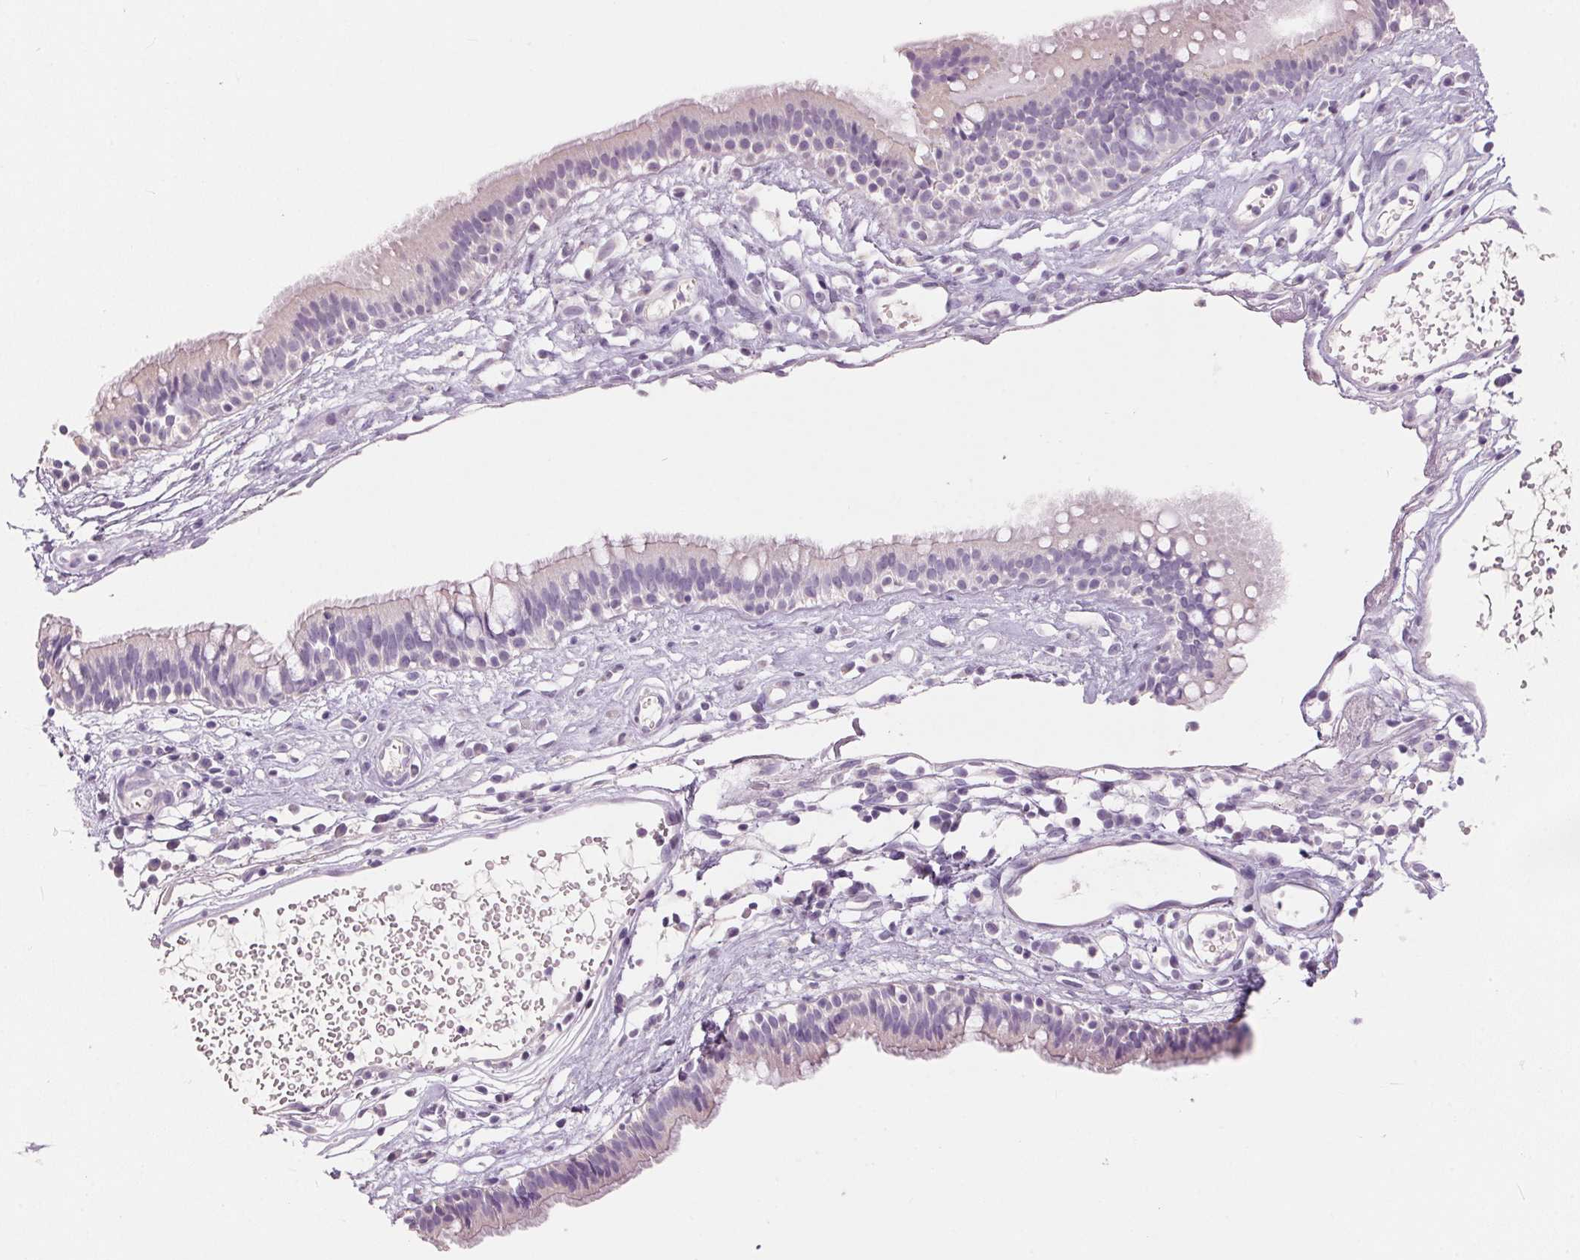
{"staining": {"intensity": "negative", "quantity": "none", "location": "none"}, "tissue": "nasopharynx", "cell_type": "Respiratory epithelial cells", "image_type": "normal", "snomed": [{"axis": "morphology", "description": "Normal tissue, NOS"}, {"axis": "topography", "description": "Nasopharynx"}], "caption": "Nasopharynx stained for a protein using immunohistochemistry (IHC) exhibits no expression respiratory epithelial cells.", "gene": "HSD17B1", "patient": {"sex": "male", "age": 24}}